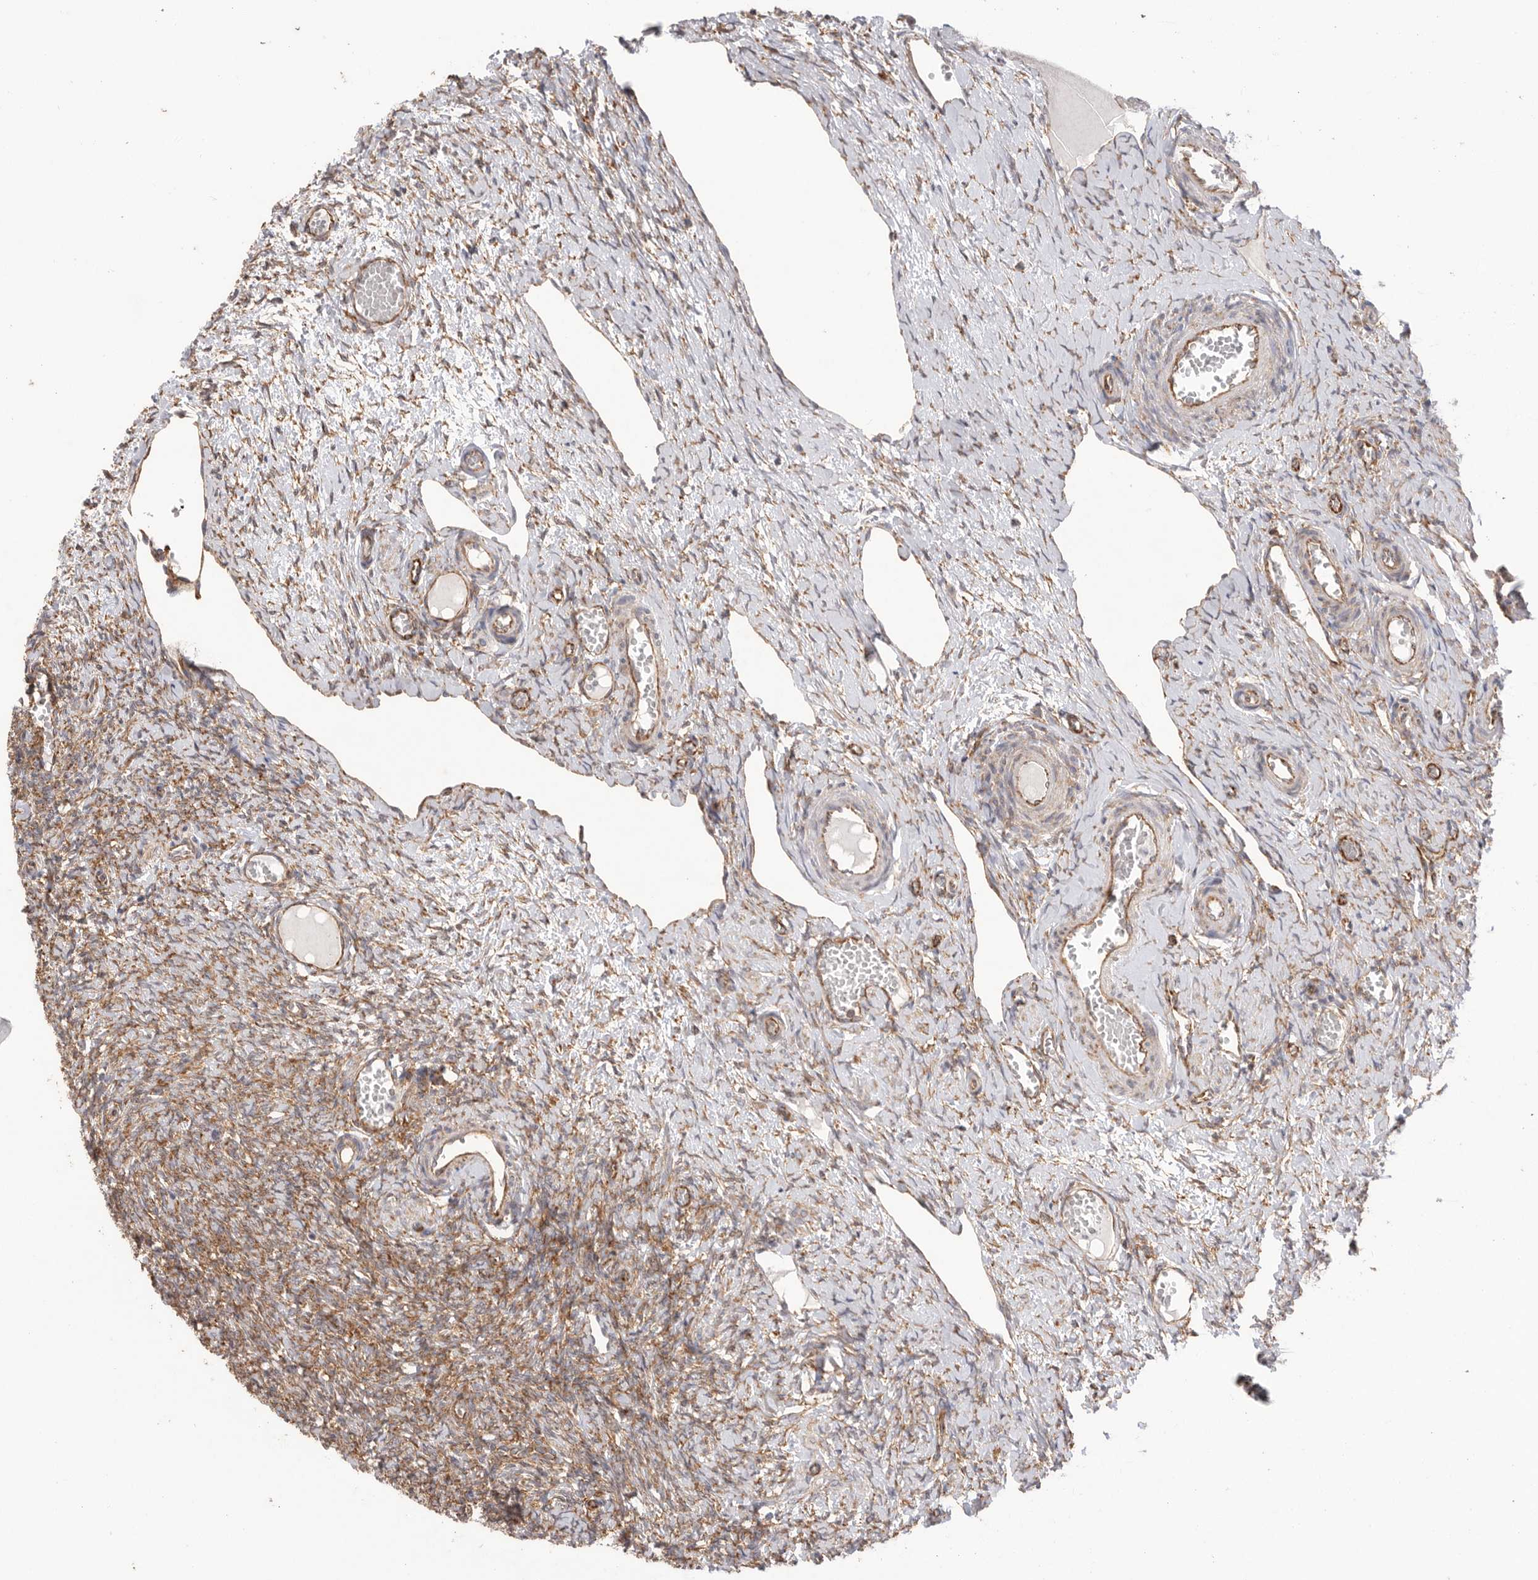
{"staining": {"intensity": "moderate", "quantity": ">75%", "location": "cytoplasmic/membranous"}, "tissue": "ovary", "cell_type": "Ovarian stroma cells", "image_type": "normal", "snomed": [{"axis": "morphology", "description": "Adenocarcinoma, NOS"}, {"axis": "topography", "description": "Endometrium"}], "caption": "Ovary stained with a brown dye shows moderate cytoplasmic/membranous positive positivity in about >75% of ovarian stroma cells.", "gene": "SERBP1", "patient": {"sex": "female", "age": 32}}